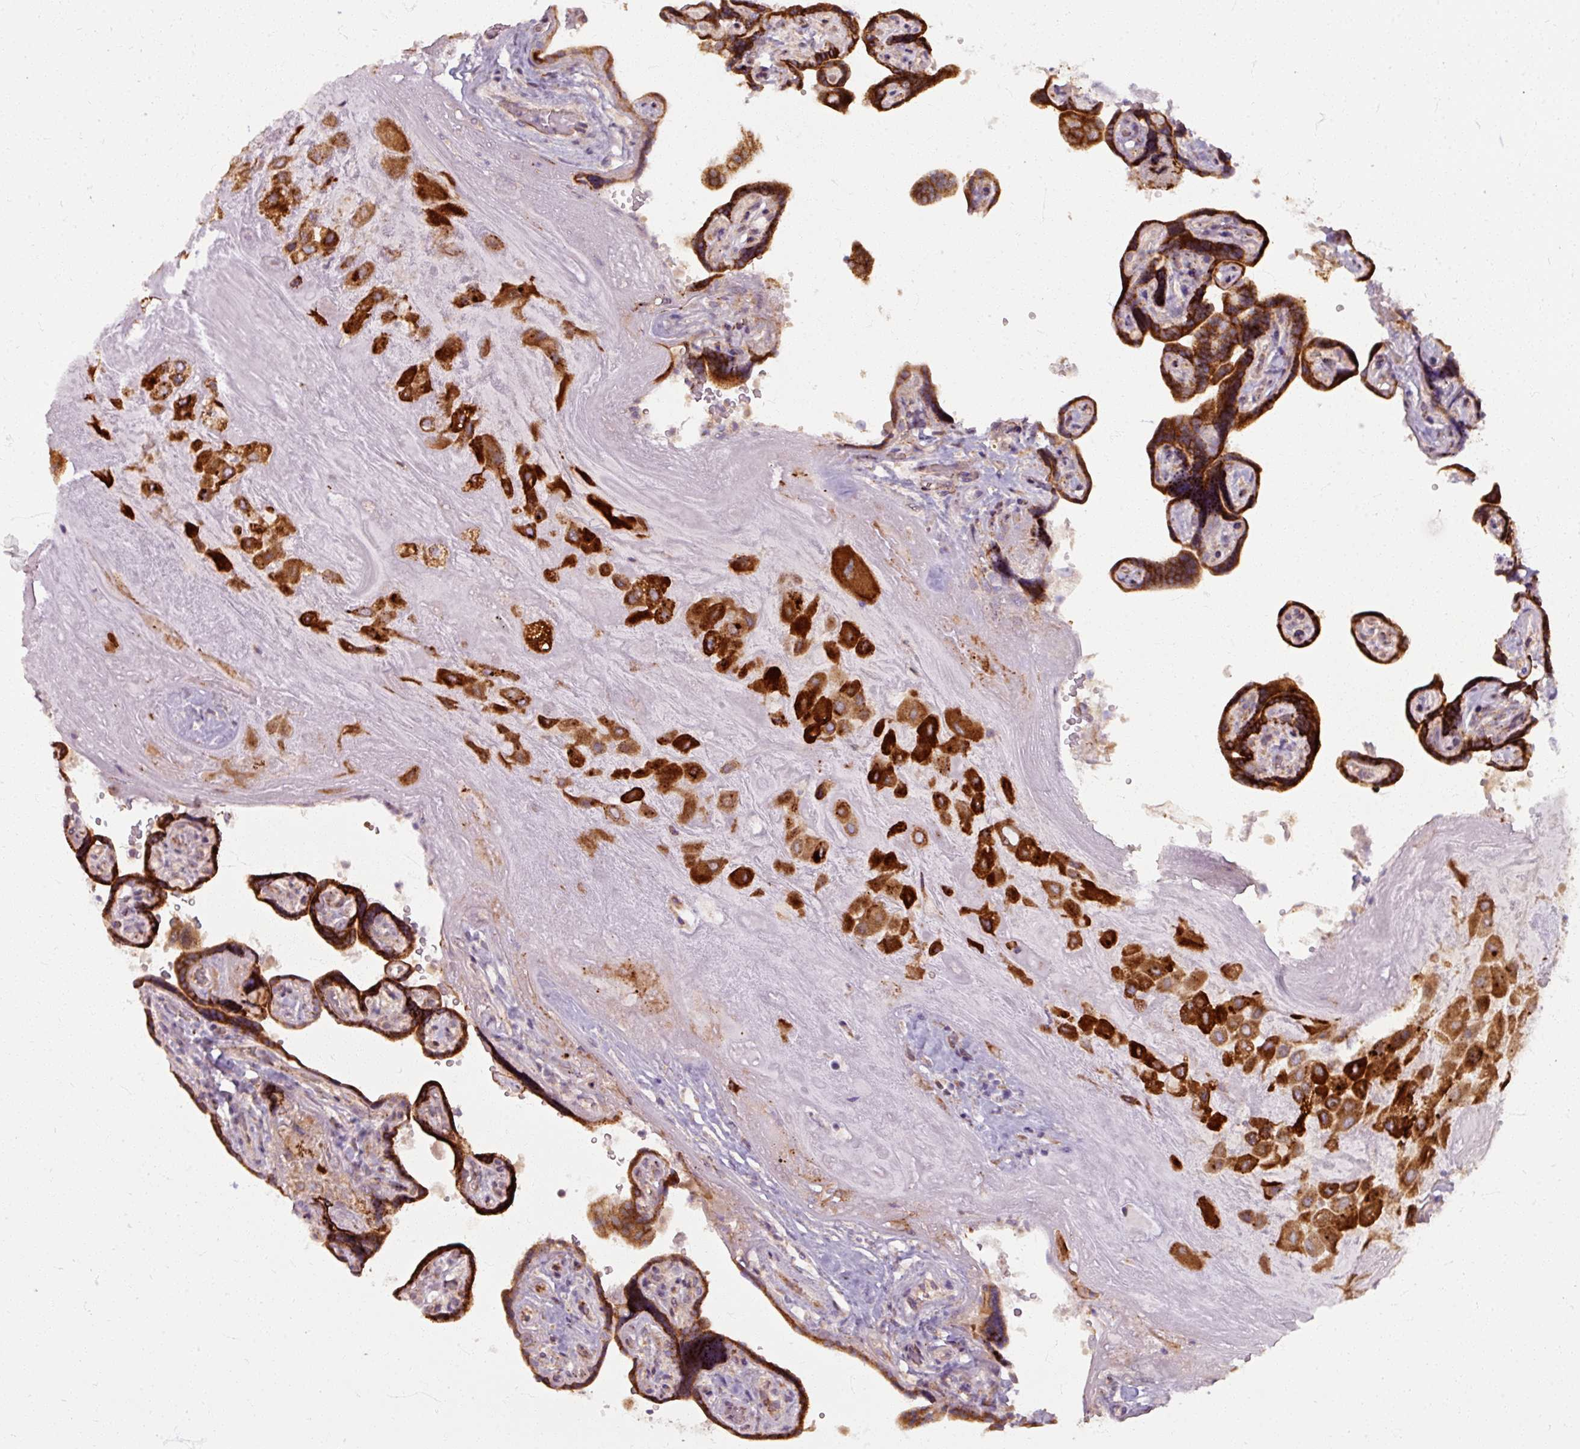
{"staining": {"intensity": "strong", "quantity": ">75%", "location": "cytoplasmic/membranous"}, "tissue": "placenta", "cell_type": "Decidual cells", "image_type": "normal", "snomed": [{"axis": "morphology", "description": "Normal tissue, NOS"}, {"axis": "topography", "description": "Placenta"}], "caption": "An immunohistochemistry (IHC) photomicrograph of normal tissue is shown. Protein staining in brown labels strong cytoplasmic/membranous positivity in placenta within decidual cells.", "gene": "MAGT1", "patient": {"sex": "female", "age": 32}}